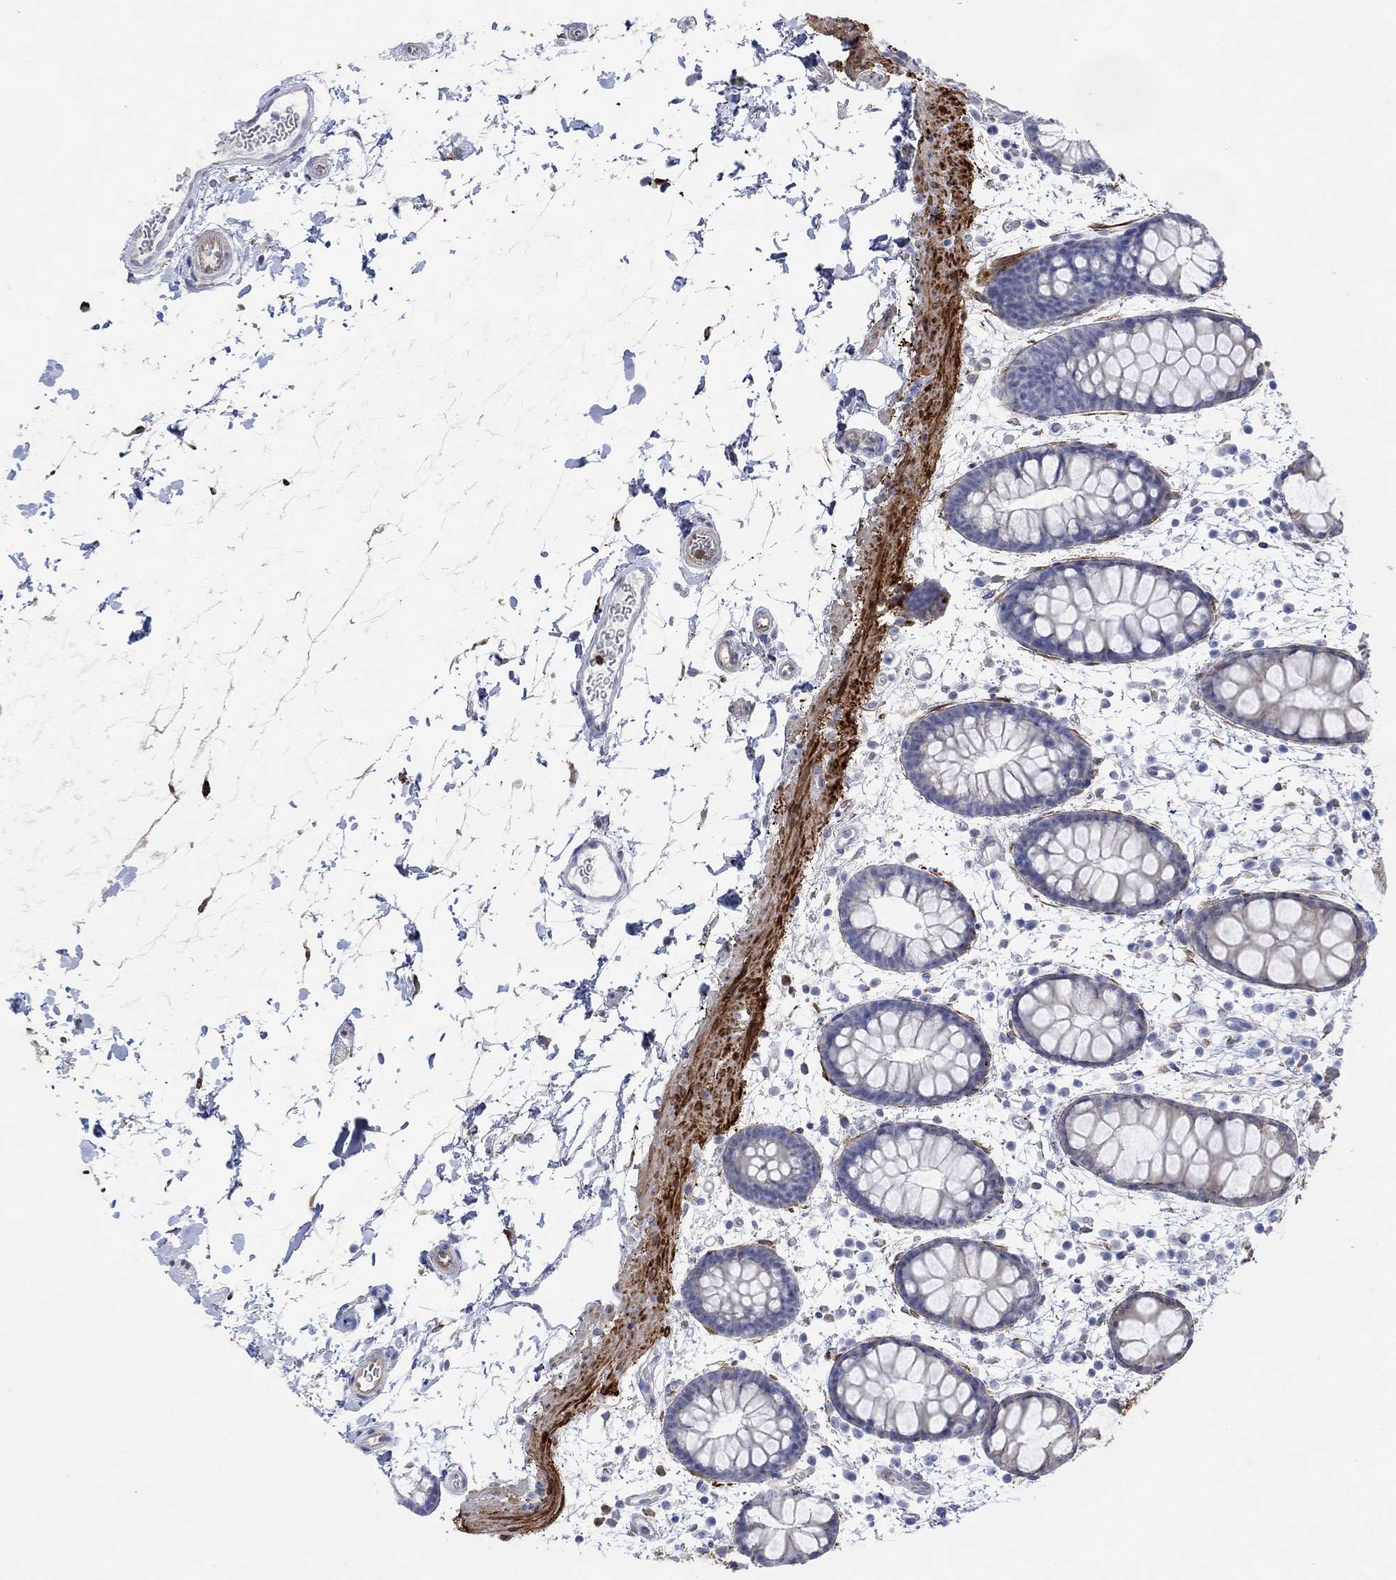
{"staining": {"intensity": "weak", "quantity": "<25%", "location": "cytoplasmic/membranous"}, "tissue": "rectum", "cell_type": "Glandular cells", "image_type": "normal", "snomed": [{"axis": "morphology", "description": "Normal tissue, NOS"}, {"axis": "topography", "description": "Rectum"}], "caption": "Glandular cells show no significant expression in benign rectum. (DAB (3,3'-diaminobenzidine) IHC with hematoxylin counter stain).", "gene": "TGM2", "patient": {"sex": "male", "age": 57}}